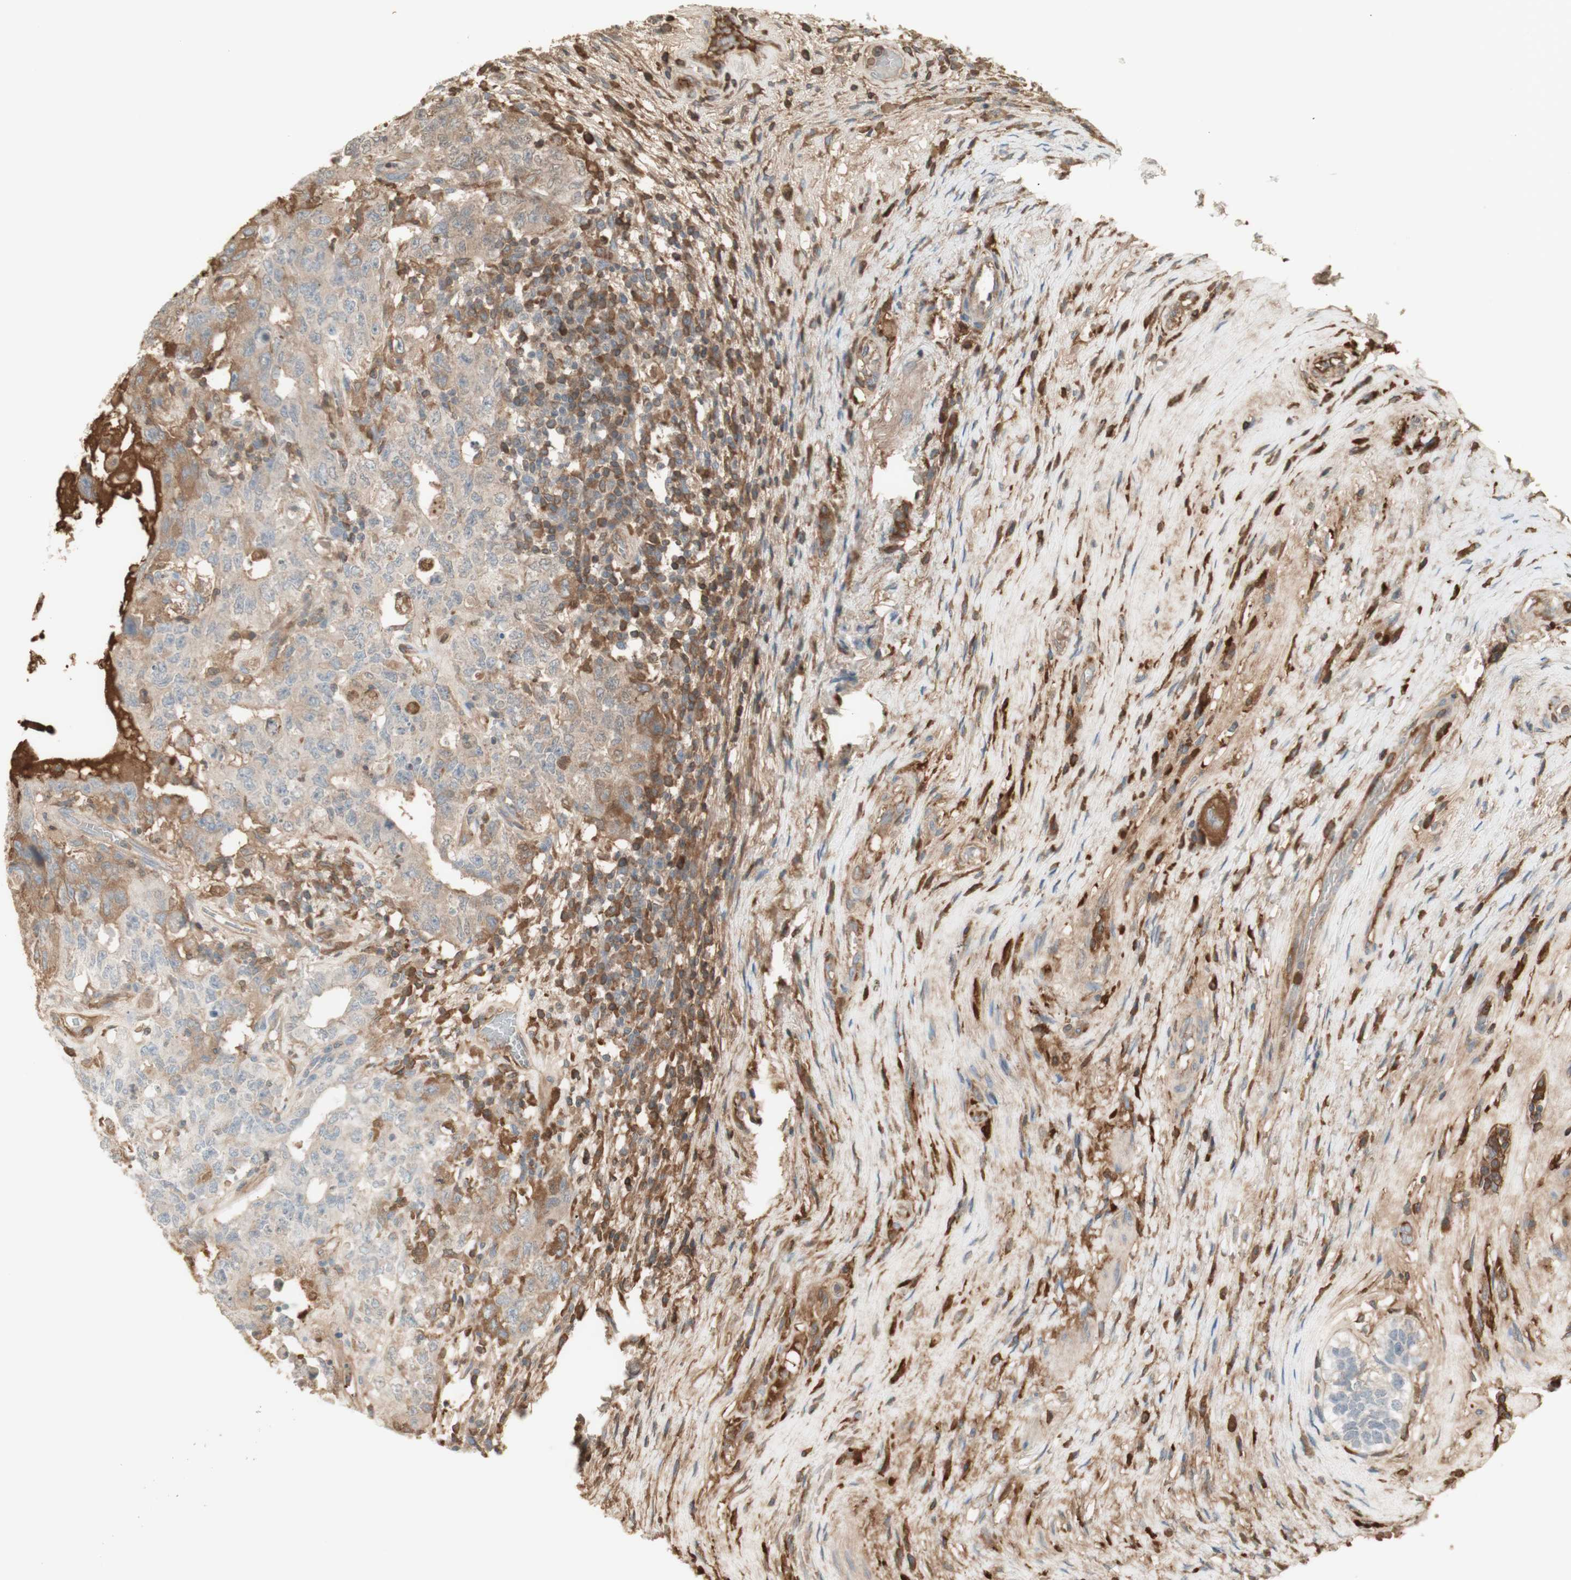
{"staining": {"intensity": "weak", "quantity": "25%-75%", "location": "cytoplasmic/membranous"}, "tissue": "testis cancer", "cell_type": "Tumor cells", "image_type": "cancer", "snomed": [{"axis": "morphology", "description": "Carcinoma, Embryonal, NOS"}, {"axis": "topography", "description": "Testis"}], "caption": "DAB (3,3'-diaminobenzidine) immunohistochemical staining of embryonal carcinoma (testis) exhibits weak cytoplasmic/membranous protein expression in approximately 25%-75% of tumor cells.", "gene": "NID1", "patient": {"sex": "male", "age": 26}}